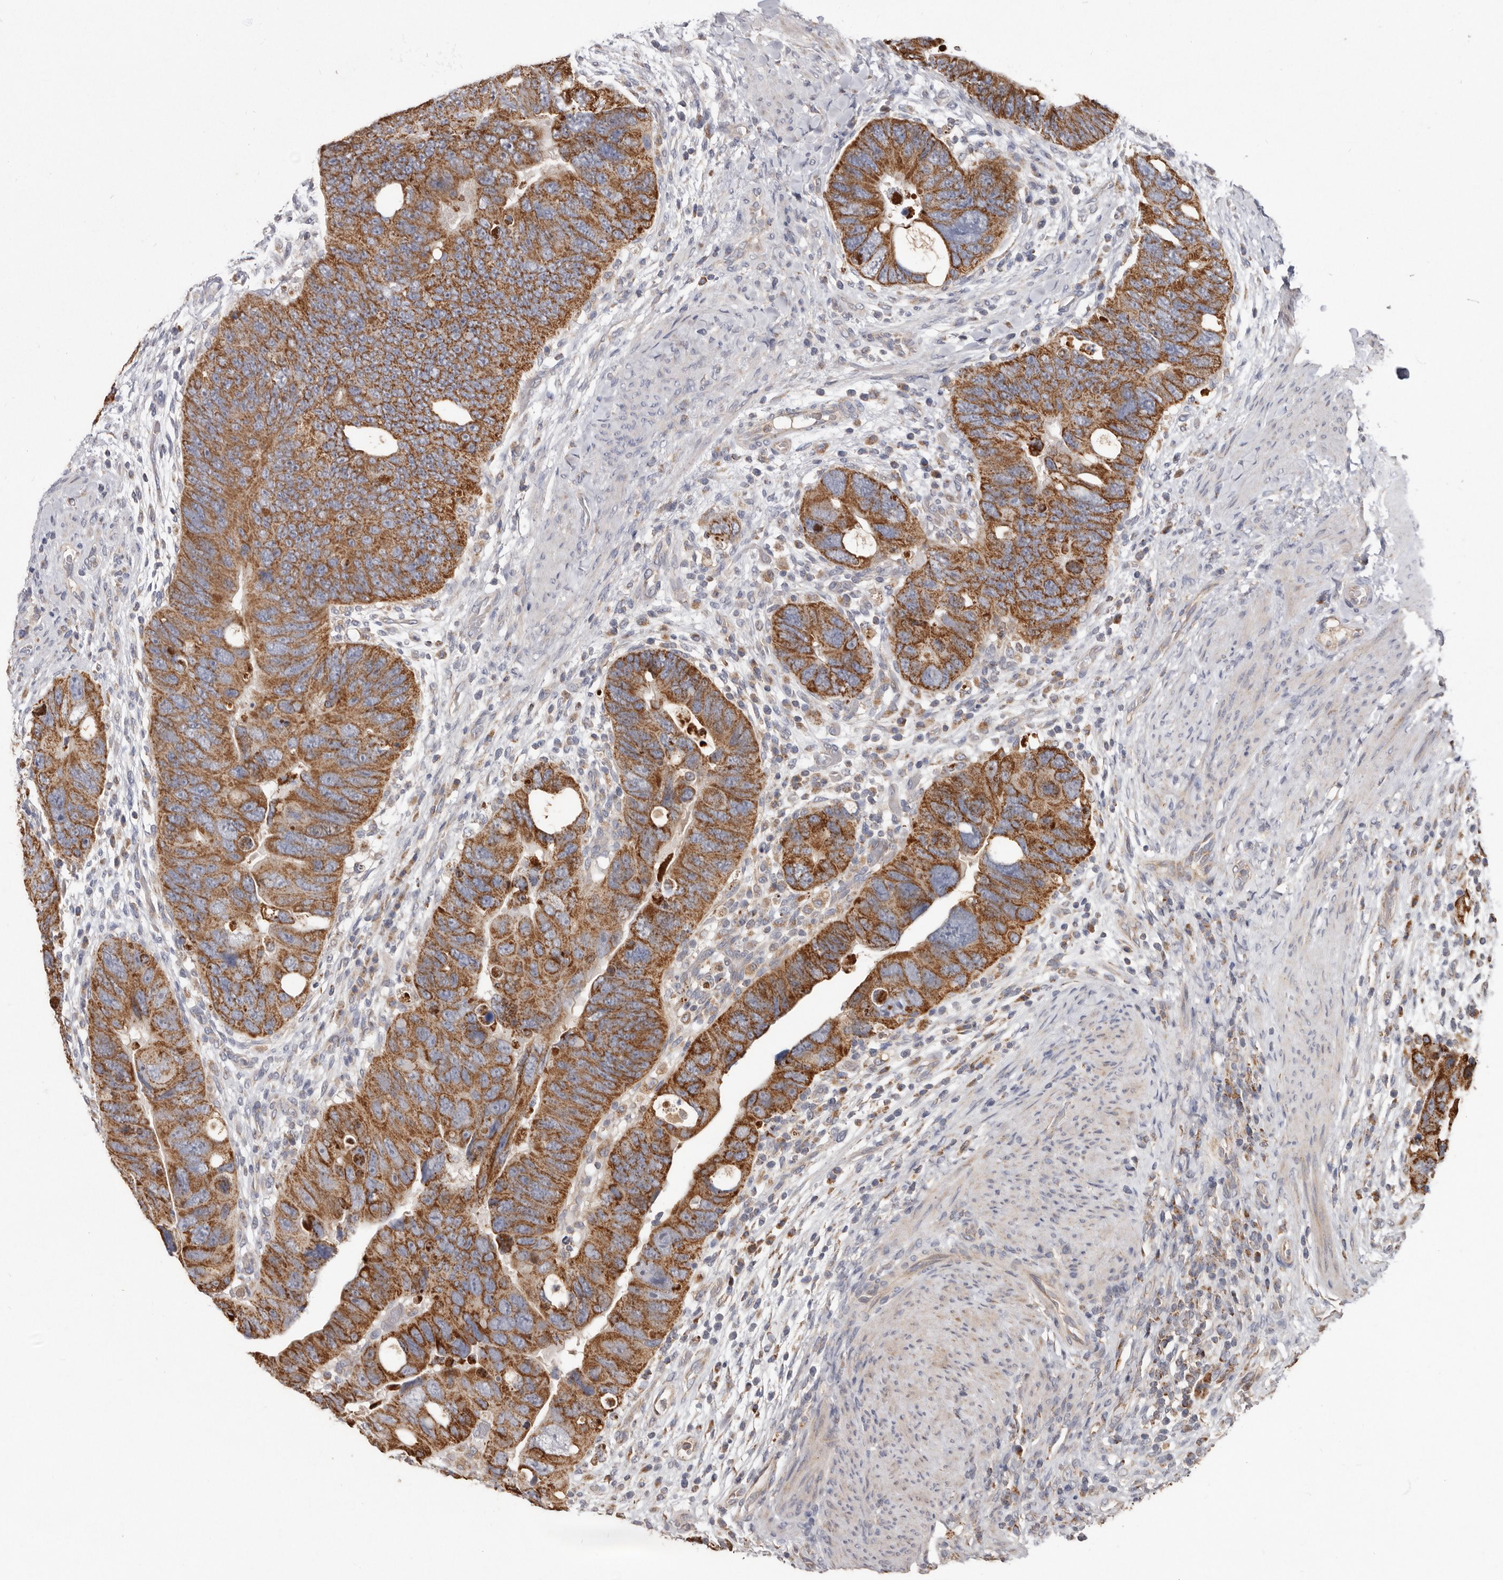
{"staining": {"intensity": "strong", "quantity": ">75%", "location": "cytoplasmic/membranous"}, "tissue": "colorectal cancer", "cell_type": "Tumor cells", "image_type": "cancer", "snomed": [{"axis": "morphology", "description": "Adenocarcinoma, NOS"}, {"axis": "topography", "description": "Rectum"}], "caption": "Immunohistochemistry (DAB (3,3'-diaminobenzidine)) staining of human colorectal cancer (adenocarcinoma) shows strong cytoplasmic/membranous protein expression in approximately >75% of tumor cells. (Stains: DAB (3,3'-diaminobenzidine) in brown, nuclei in blue, Microscopy: brightfield microscopy at high magnification).", "gene": "KIF26B", "patient": {"sex": "male", "age": 59}}